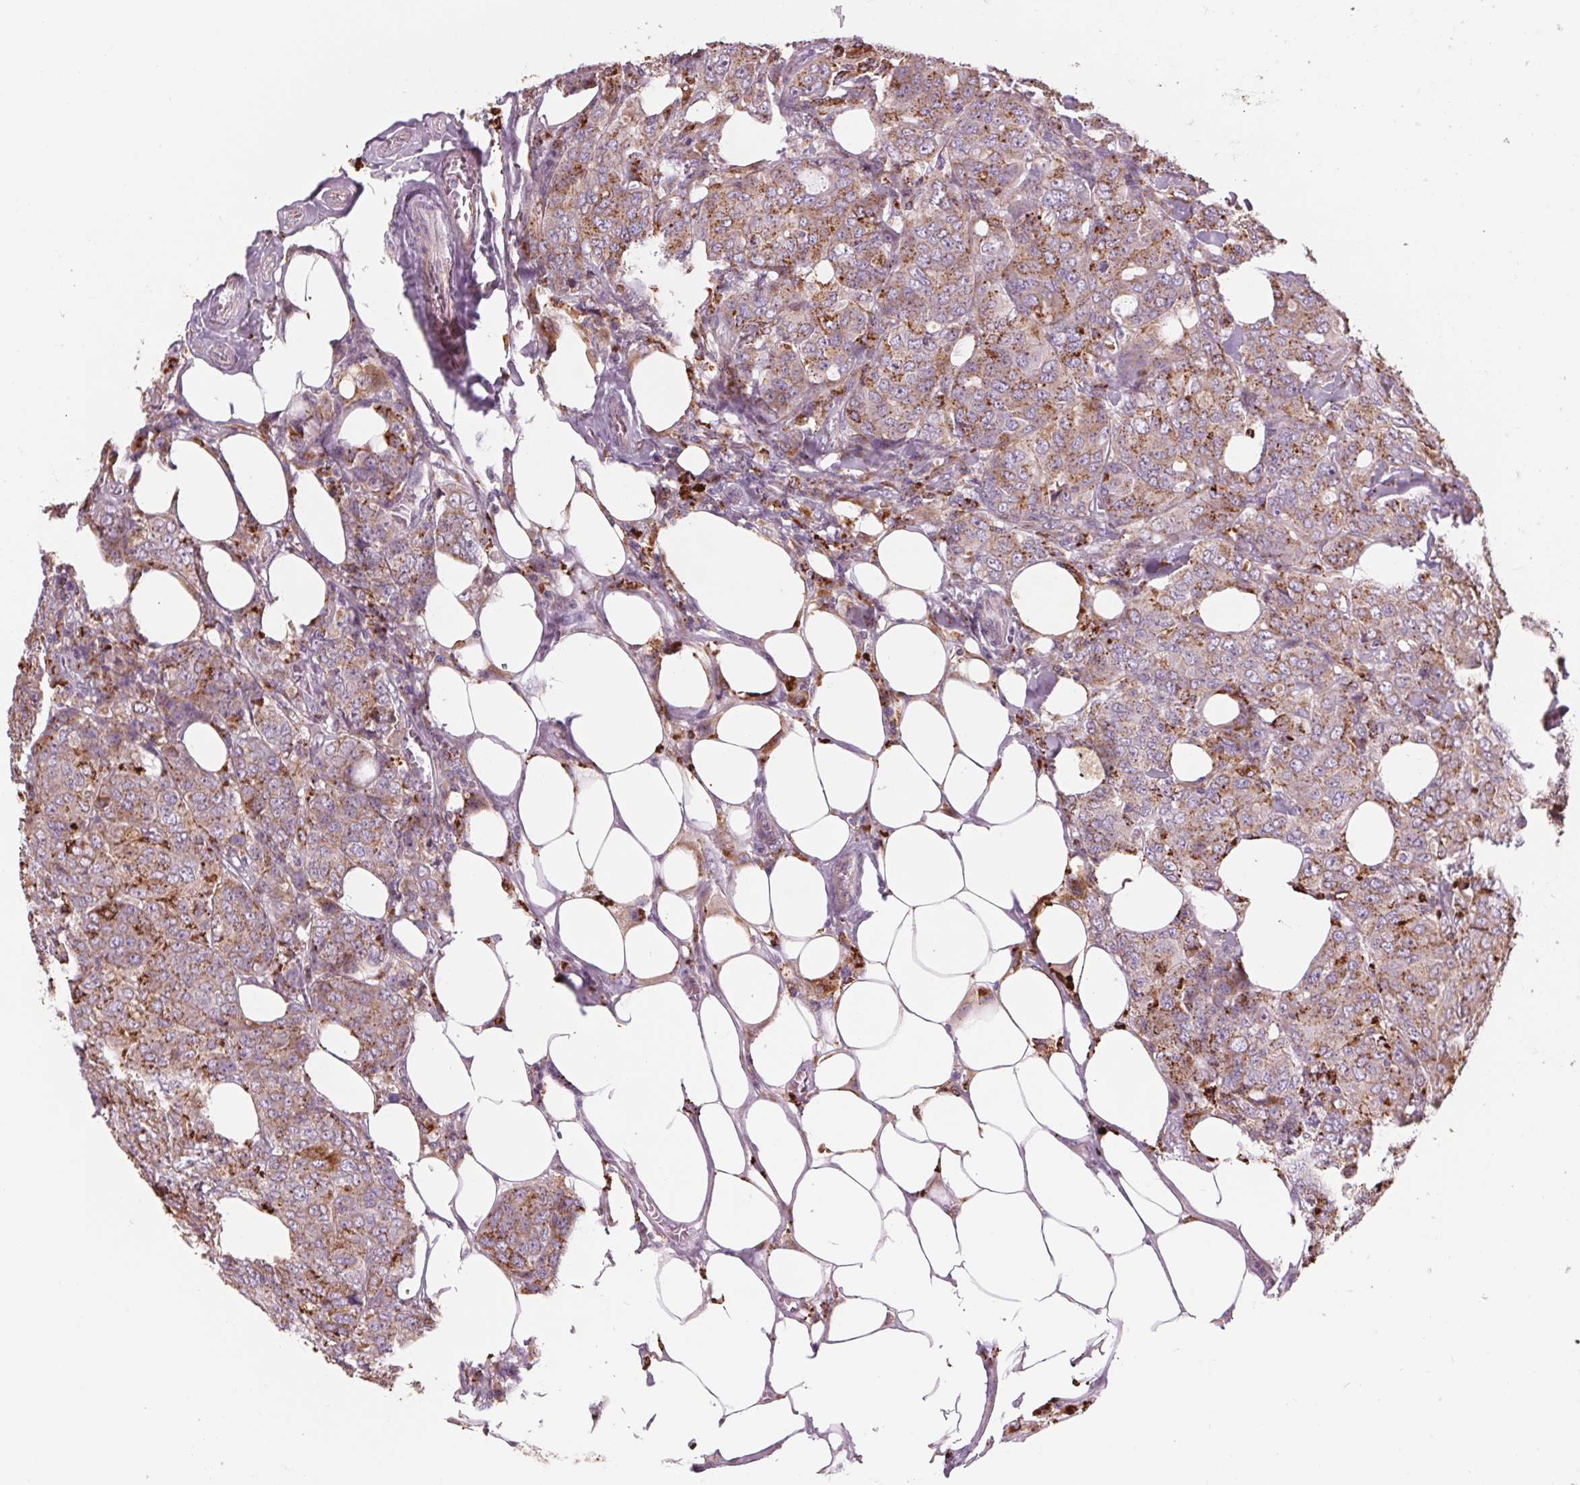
{"staining": {"intensity": "moderate", "quantity": "25%-75%", "location": "cytoplasmic/membranous"}, "tissue": "breast cancer", "cell_type": "Tumor cells", "image_type": "cancer", "snomed": [{"axis": "morphology", "description": "Duct carcinoma"}, {"axis": "topography", "description": "Breast"}], "caption": "Brown immunohistochemical staining in breast cancer (invasive ductal carcinoma) exhibits moderate cytoplasmic/membranous expression in approximately 25%-75% of tumor cells.", "gene": "SAMD5", "patient": {"sex": "female", "age": 43}}